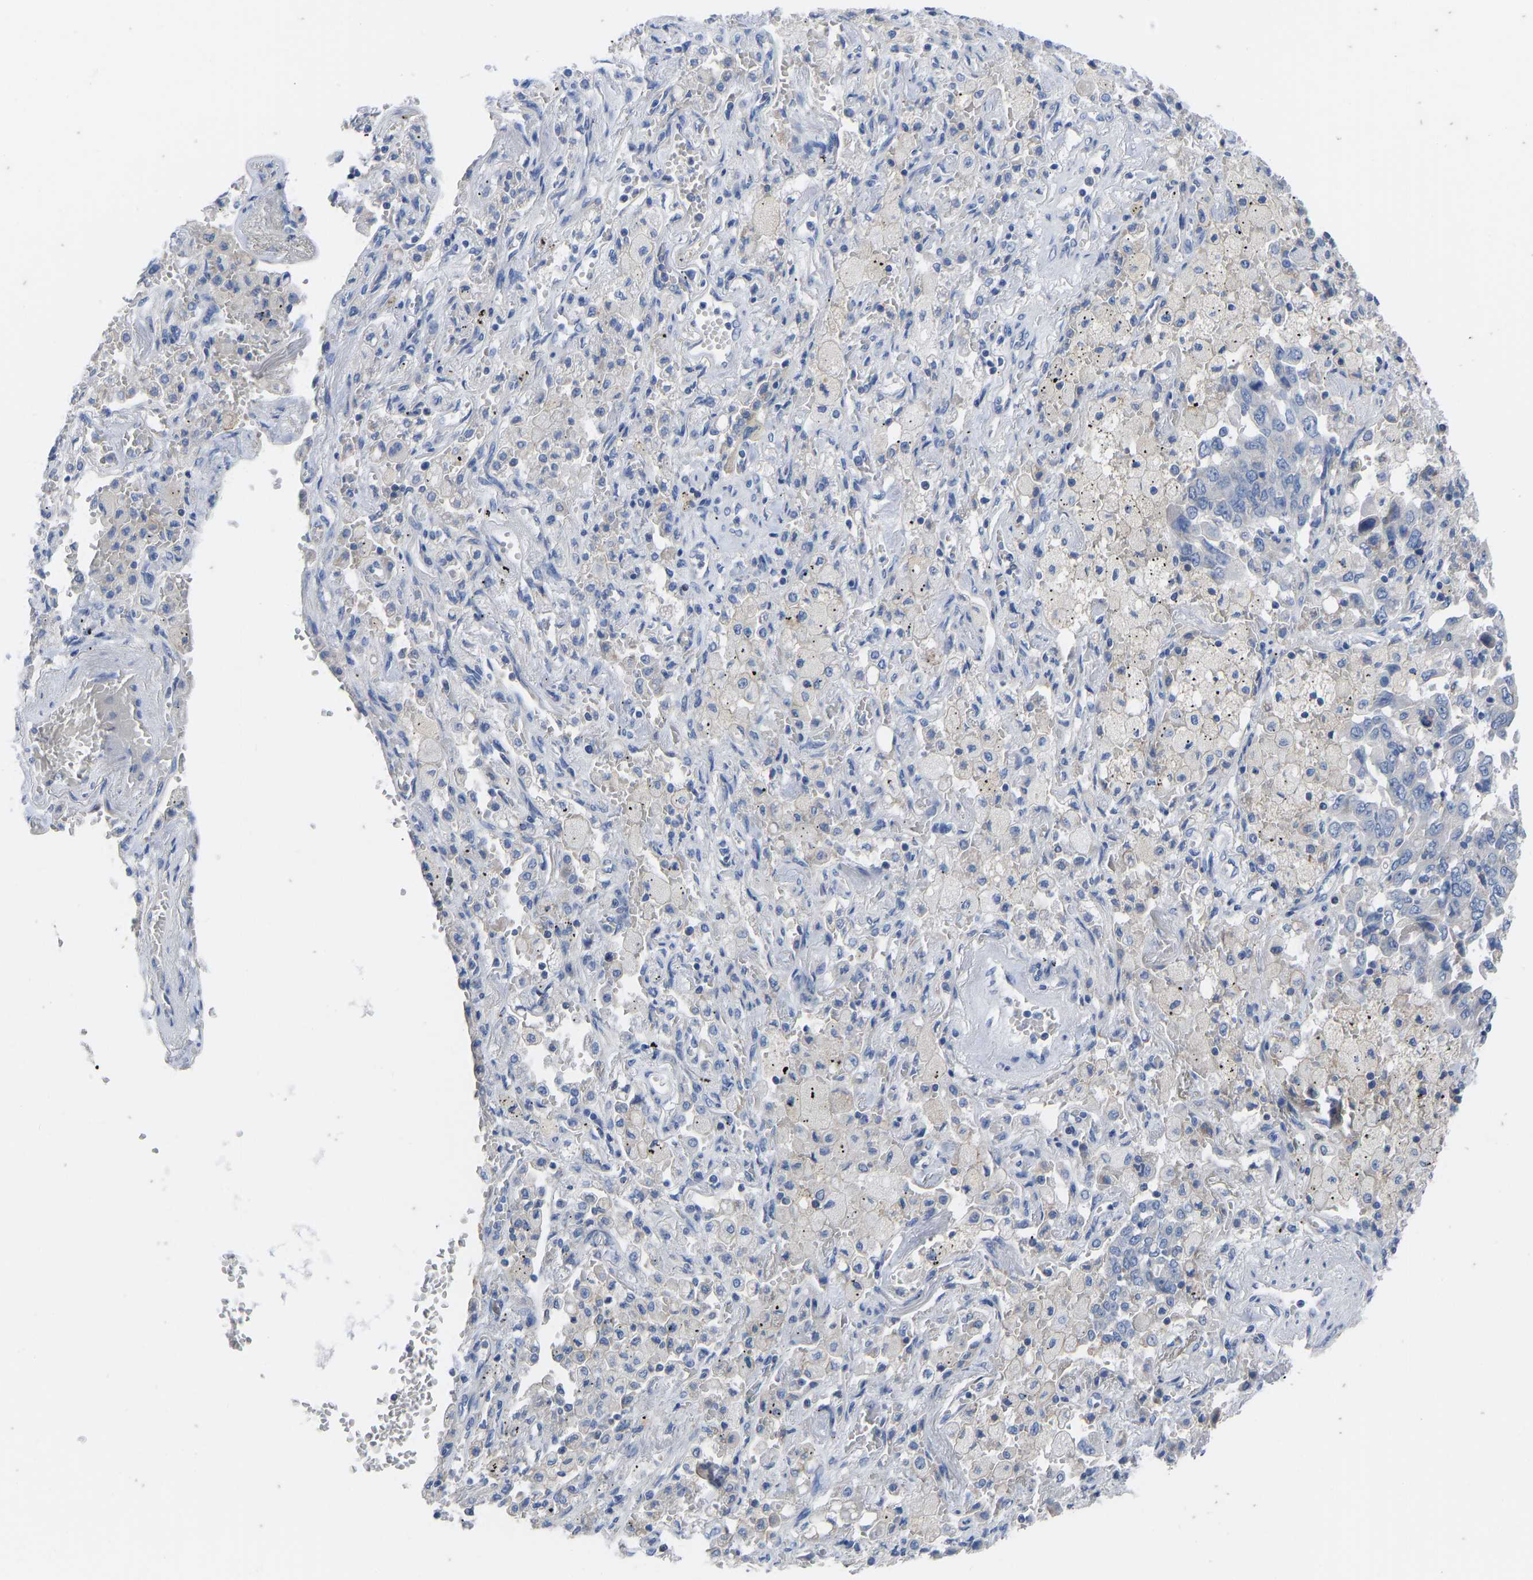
{"staining": {"intensity": "negative", "quantity": "none", "location": "none"}, "tissue": "lung cancer", "cell_type": "Tumor cells", "image_type": "cancer", "snomed": [{"axis": "morphology", "description": "Adenocarcinoma, NOS"}, {"axis": "topography", "description": "Lung"}], "caption": "A histopathology image of human lung cancer is negative for staining in tumor cells.", "gene": "OLIG2", "patient": {"sex": "female", "age": 65}}